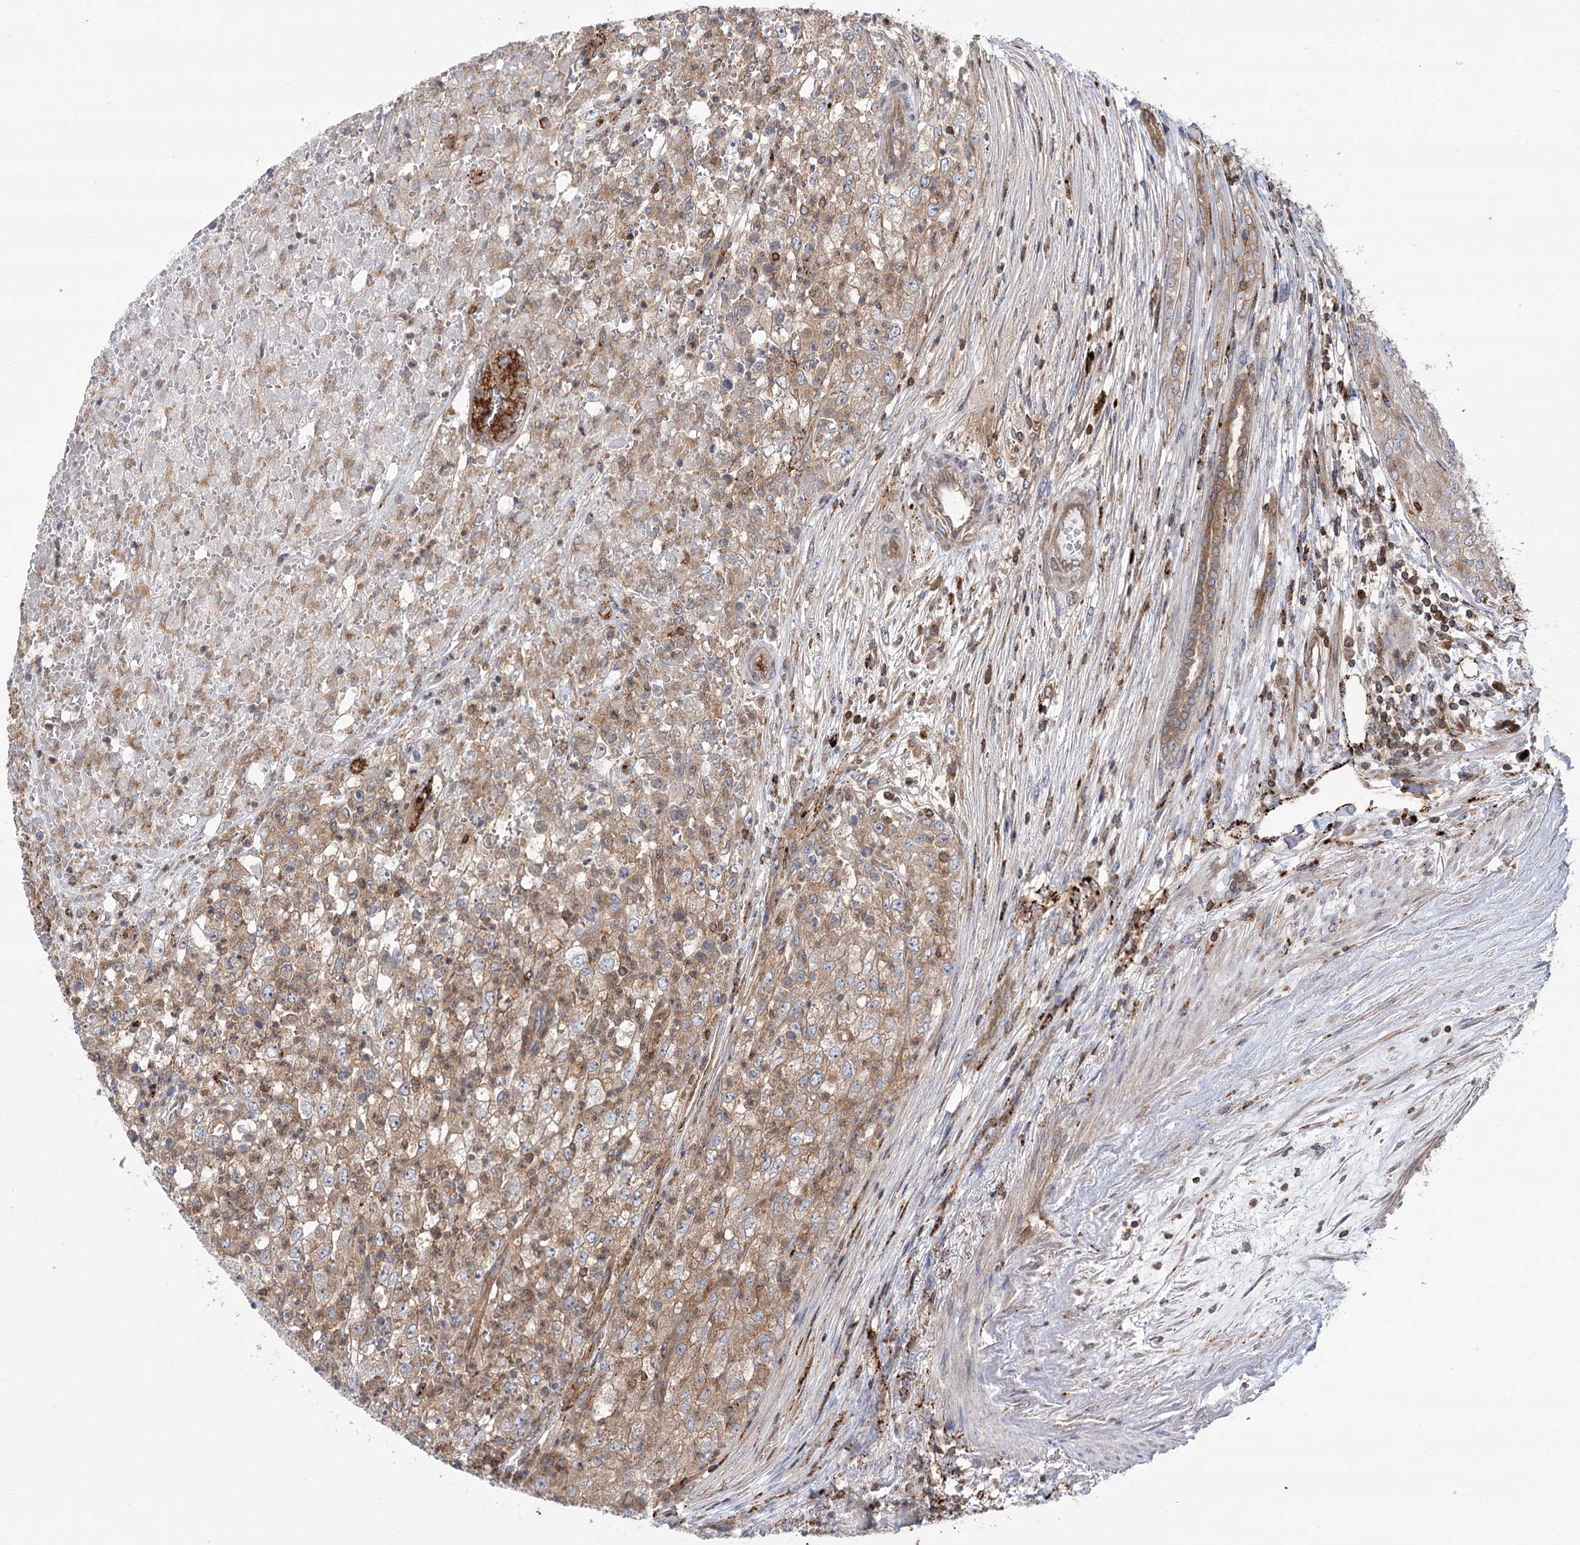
{"staining": {"intensity": "weak", "quantity": "25%-75%", "location": "cytoplasmic/membranous"}, "tissue": "renal cancer", "cell_type": "Tumor cells", "image_type": "cancer", "snomed": [{"axis": "morphology", "description": "Adenocarcinoma, NOS"}, {"axis": "topography", "description": "Kidney"}], "caption": "Immunohistochemical staining of human adenocarcinoma (renal) displays low levels of weak cytoplasmic/membranous staining in approximately 25%-75% of tumor cells.", "gene": "VPS37B", "patient": {"sex": "female", "age": 54}}